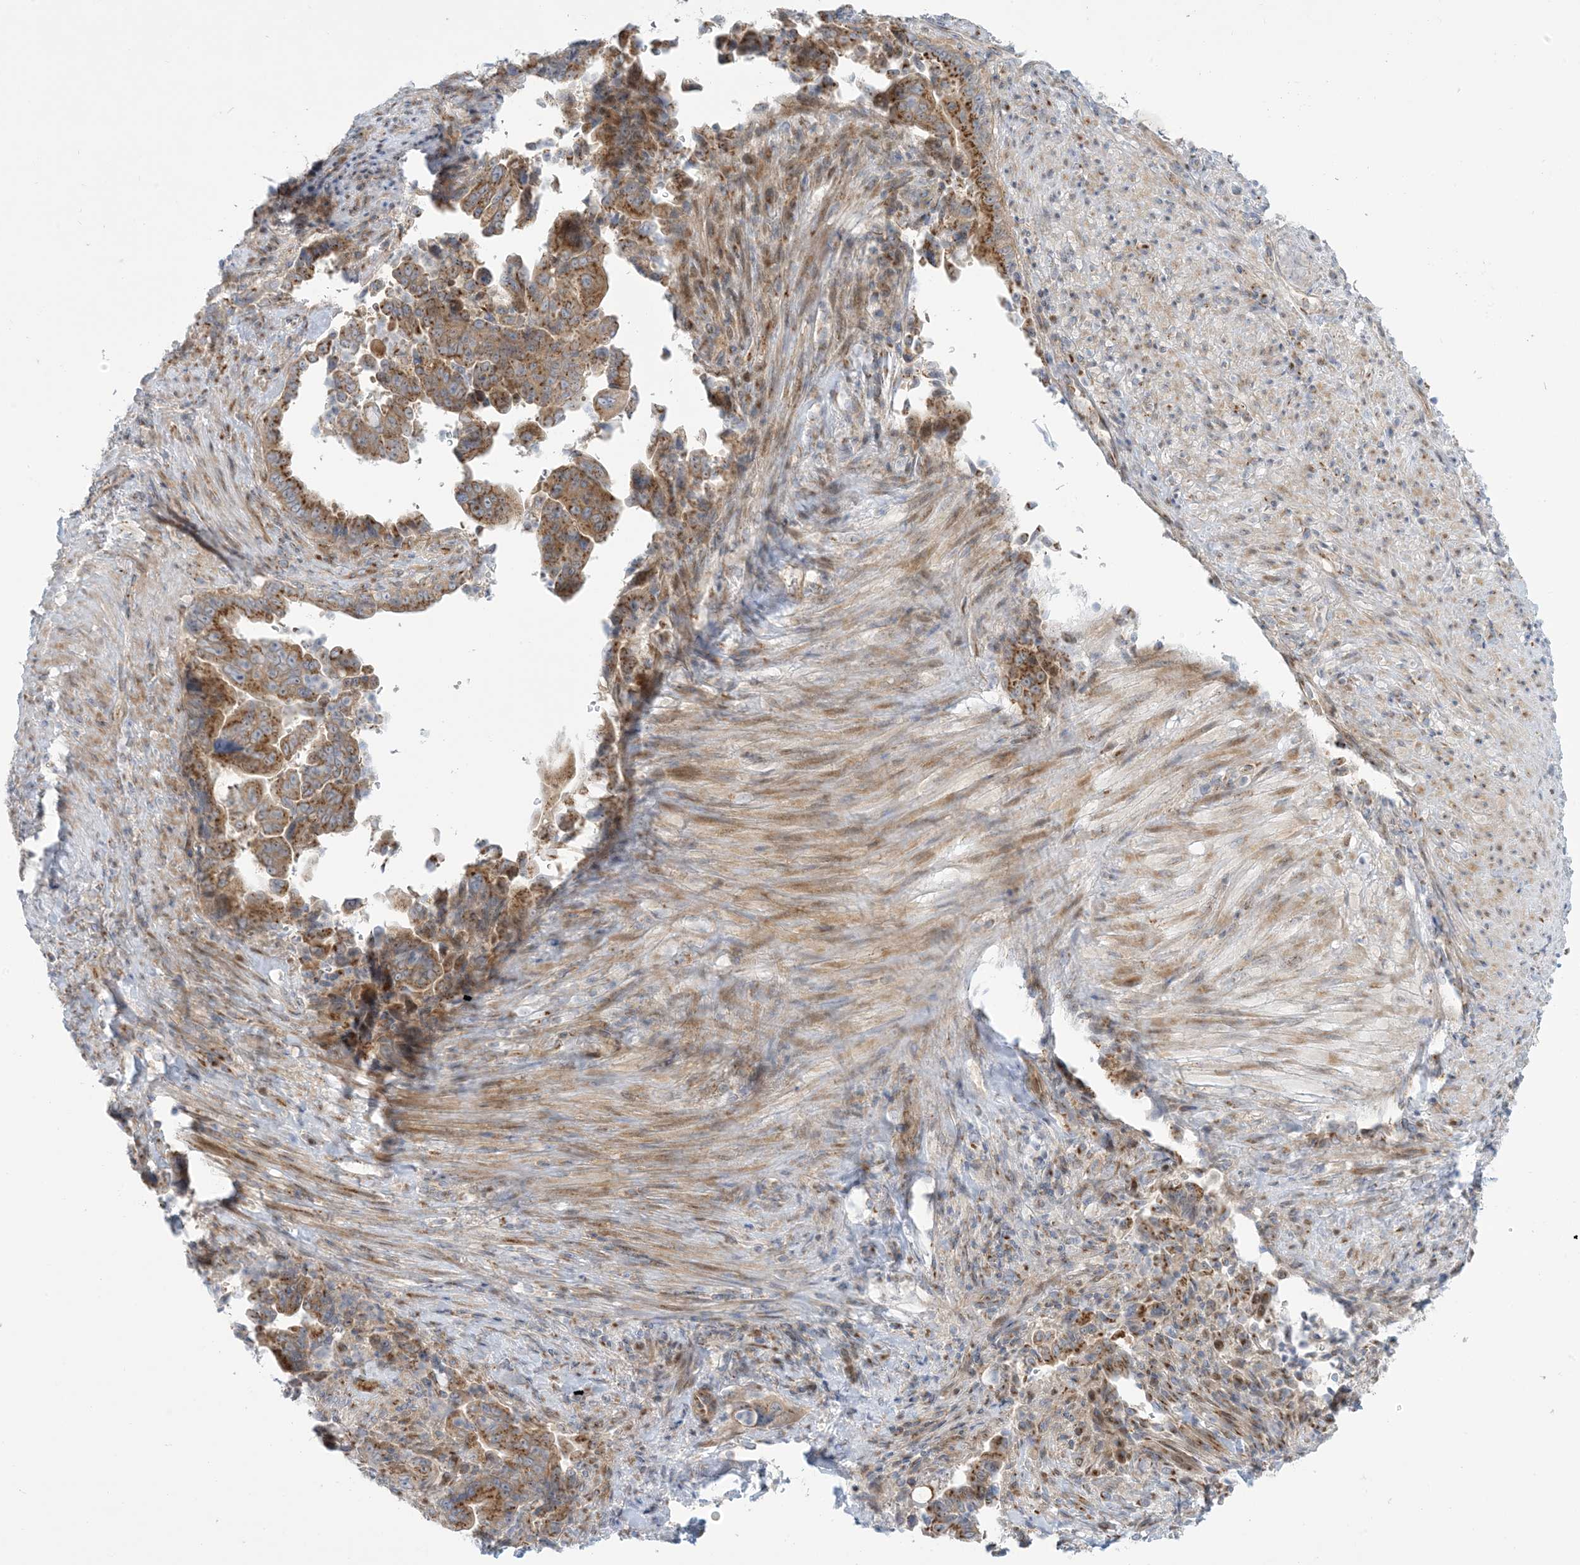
{"staining": {"intensity": "moderate", "quantity": ">75%", "location": "cytoplasmic/membranous"}, "tissue": "pancreatic cancer", "cell_type": "Tumor cells", "image_type": "cancer", "snomed": [{"axis": "morphology", "description": "Adenocarcinoma, NOS"}, {"axis": "topography", "description": "Pancreas"}], "caption": "Protein analysis of pancreatic adenocarcinoma tissue shows moderate cytoplasmic/membranous staining in approximately >75% of tumor cells.", "gene": "AFTPH", "patient": {"sex": "male", "age": 70}}